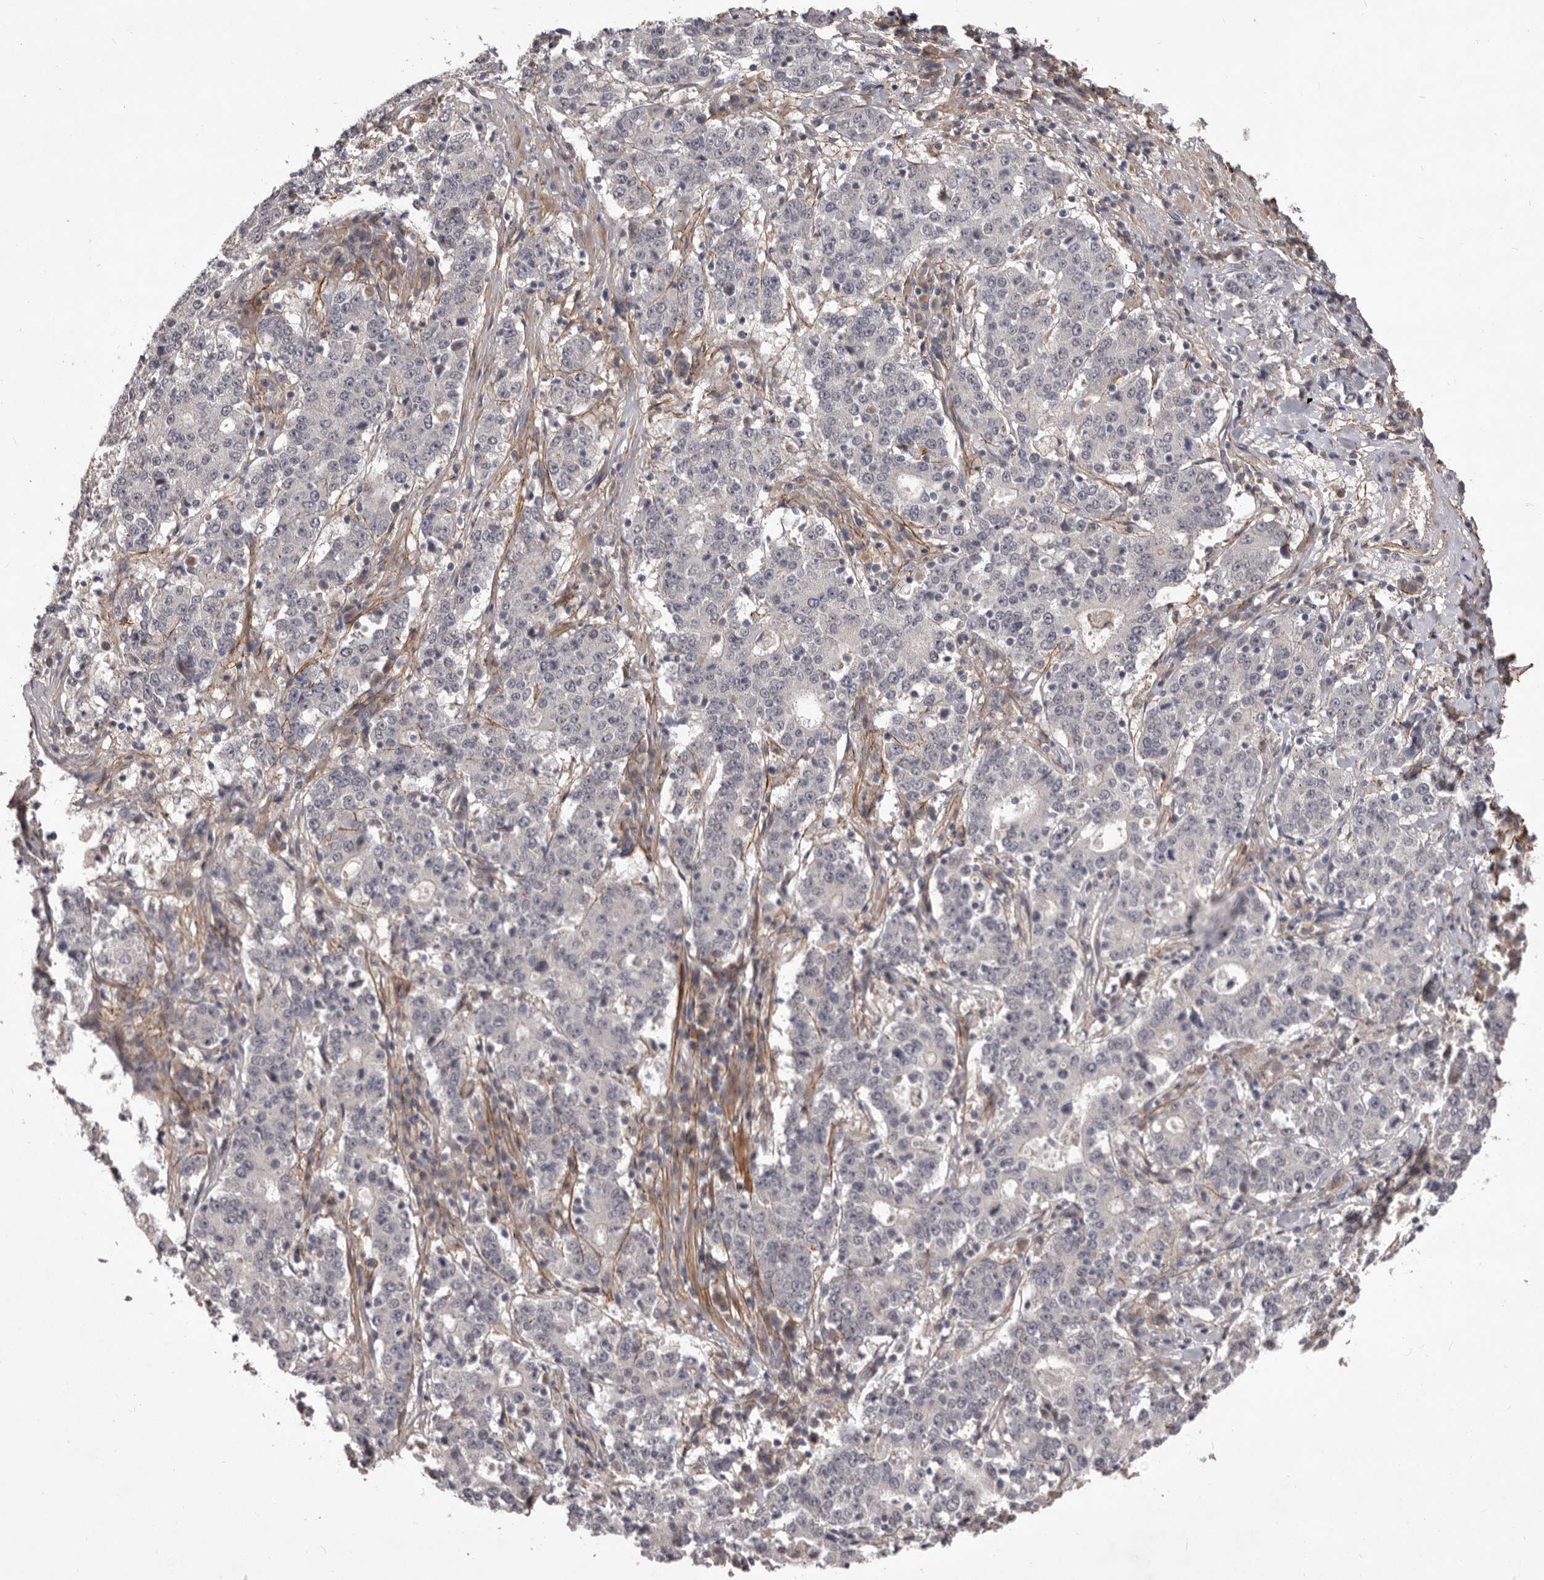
{"staining": {"intensity": "negative", "quantity": "none", "location": "none"}, "tissue": "stomach cancer", "cell_type": "Tumor cells", "image_type": "cancer", "snomed": [{"axis": "morphology", "description": "Adenocarcinoma, NOS"}, {"axis": "topography", "description": "Stomach"}], "caption": "IHC micrograph of human adenocarcinoma (stomach) stained for a protein (brown), which displays no staining in tumor cells.", "gene": "HBS1L", "patient": {"sex": "male", "age": 59}}